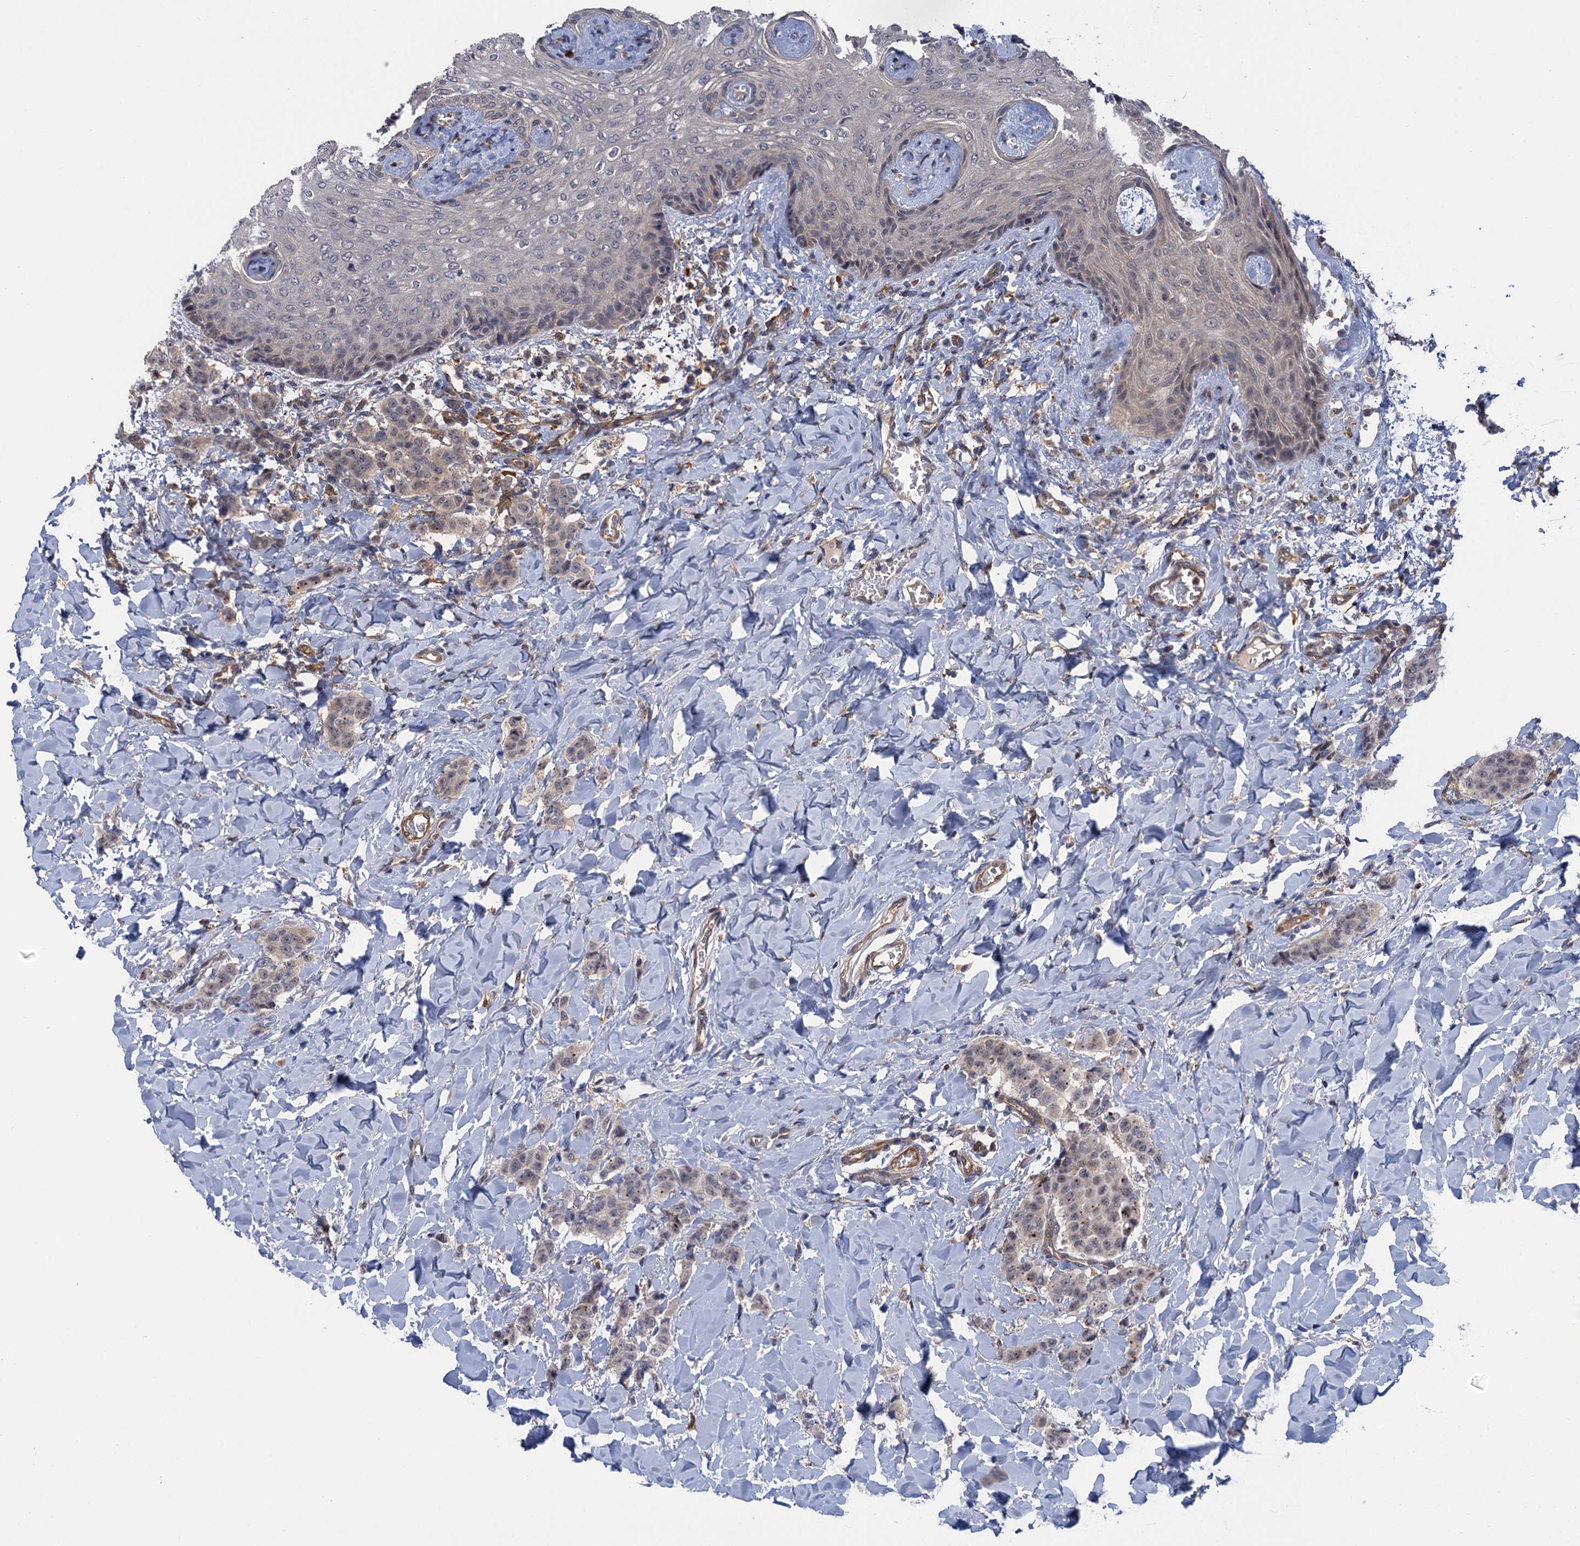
{"staining": {"intensity": "negative", "quantity": "none", "location": "none"}, "tissue": "breast cancer", "cell_type": "Tumor cells", "image_type": "cancer", "snomed": [{"axis": "morphology", "description": "Duct carcinoma"}, {"axis": "topography", "description": "Breast"}], "caption": "This is an immunohistochemistry image of human breast cancer. There is no staining in tumor cells.", "gene": "NEK8", "patient": {"sex": "female", "age": 40}}